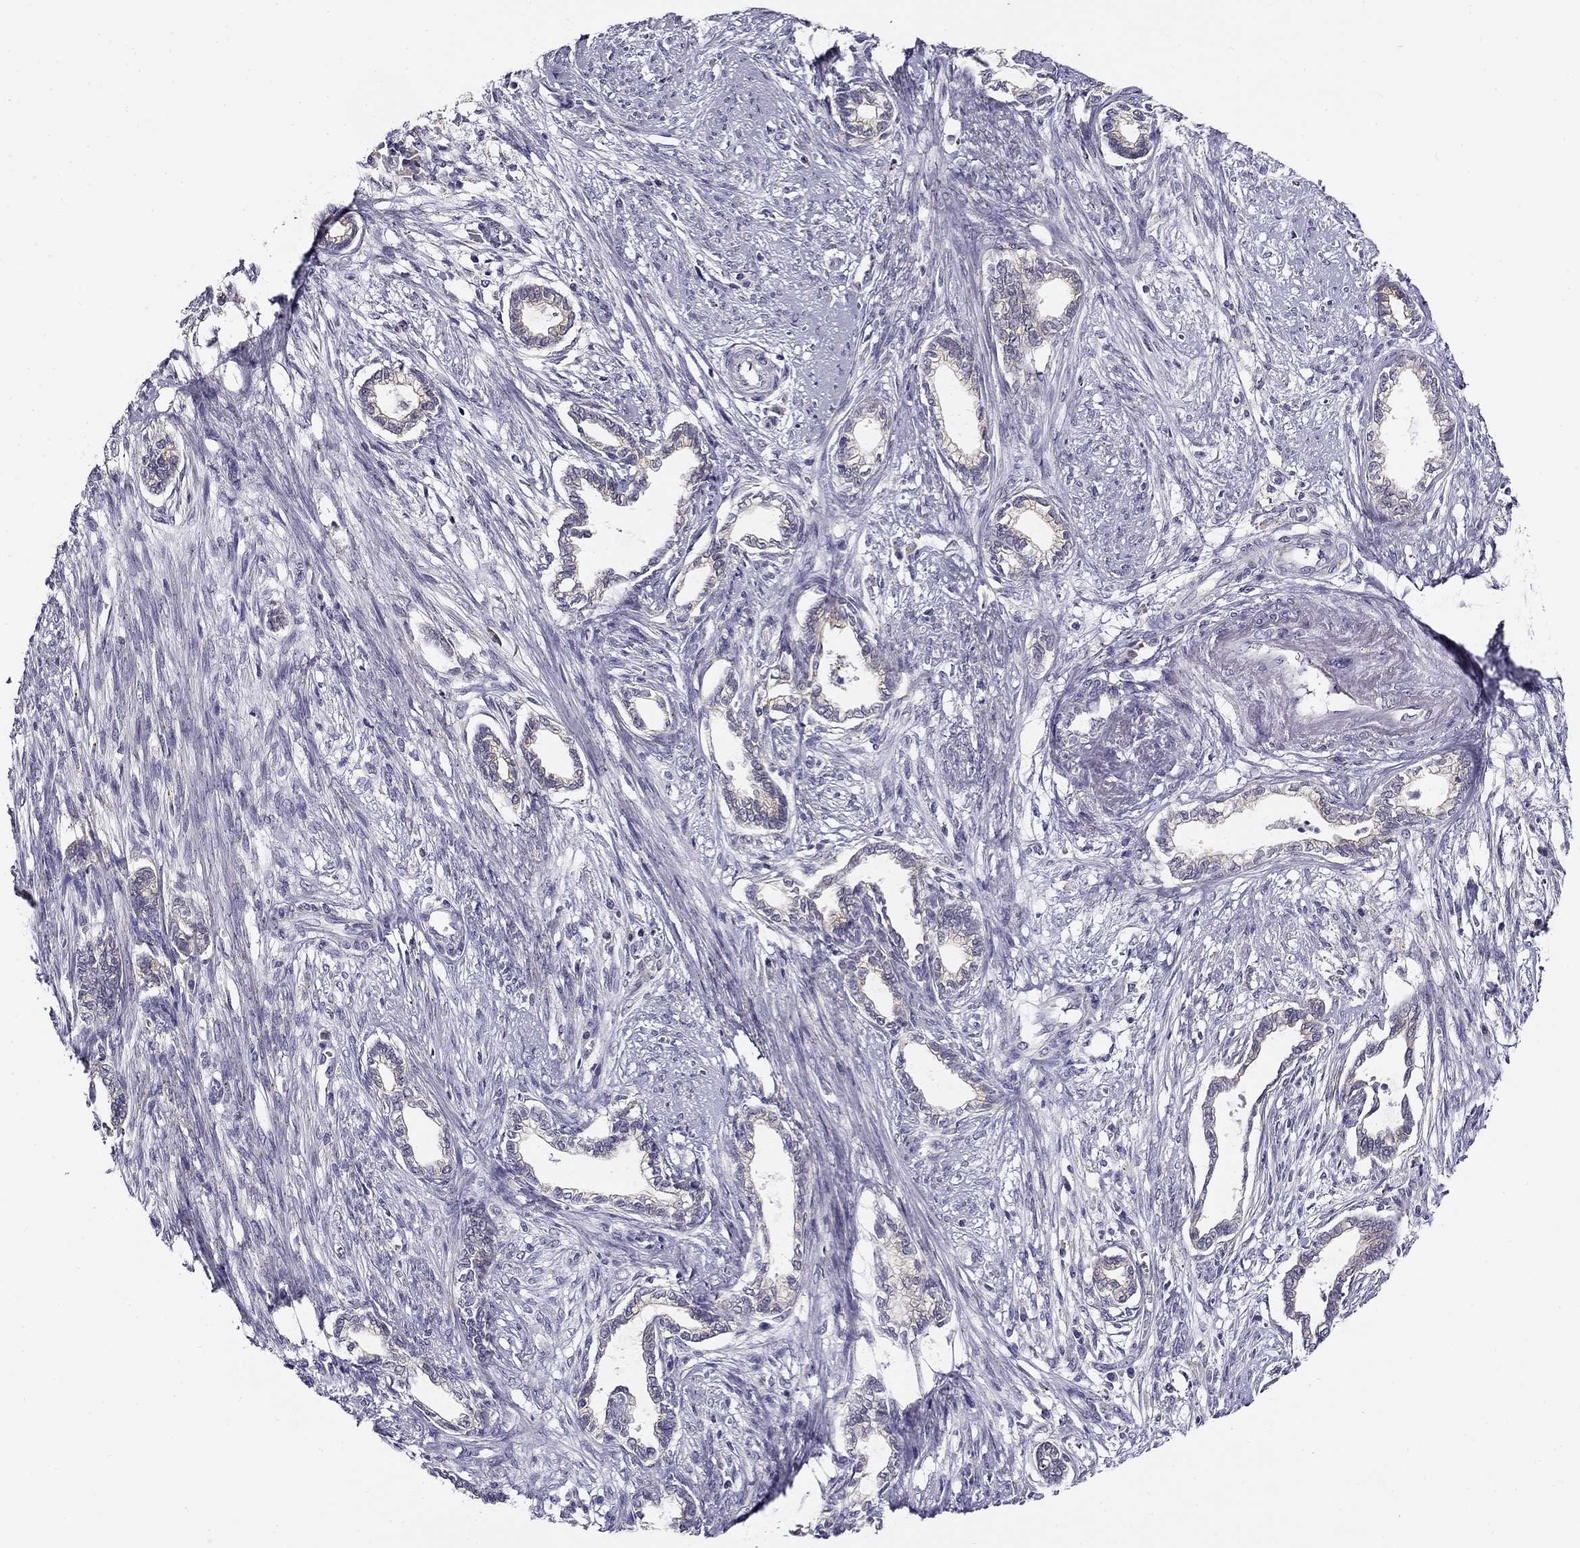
{"staining": {"intensity": "weak", "quantity": "<25%", "location": "cytoplasmic/membranous"}, "tissue": "cervical cancer", "cell_type": "Tumor cells", "image_type": "cancer", "snomed": [{"axis": "morphology", "description": "Adenocarcinoma, NOS"}, {"axis": "topography", "description": "Cervix"}], "caption": "The micrograph exhibits no significant positivity in tumor cells of cervical cancer. (DAB (3,3'-diaminobenzidine) immunohistochemistry, high magnification).", "gene": "CNR1", "patient": {"sex": "female", "age": 62}}